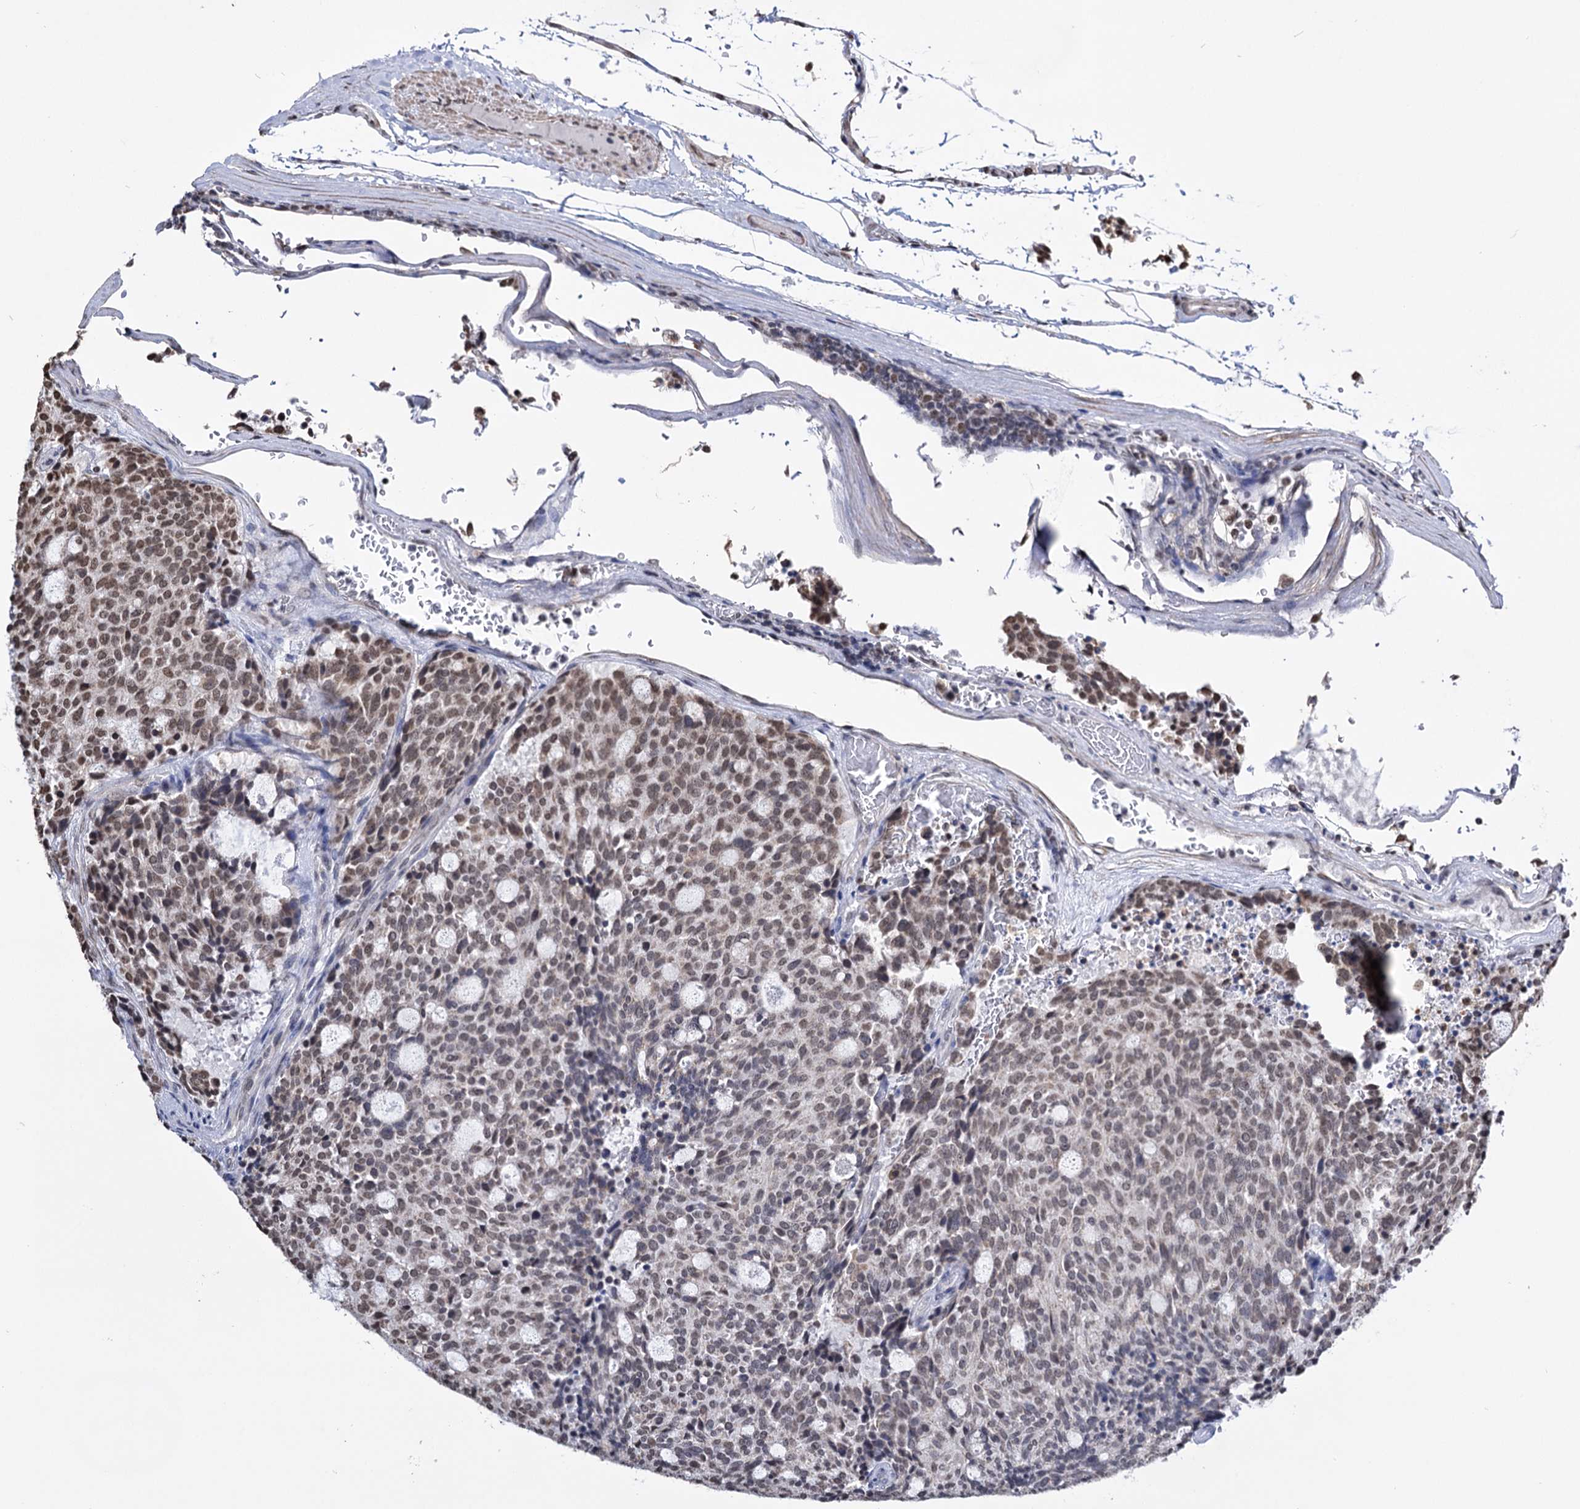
{"staining": {"intensity": "moderate", "quantity": "25%-75%", "location": "nuclear"}, "tissue": "carcinoid", "cell_type": "Tumor cells", "image_type": "cancer", "snomed": [{"axis": "morphology", "description": "Carcinoid, malignant, NOS"}, {"axis": "topography", "description": "Pancreas"}], "caption": "Moderate nuclear expression is appreciated in about 25%-75% of tumor cells in carcinoid.", "gene": "ABHD10", "patient": {"sex": "female", "age": 54}}